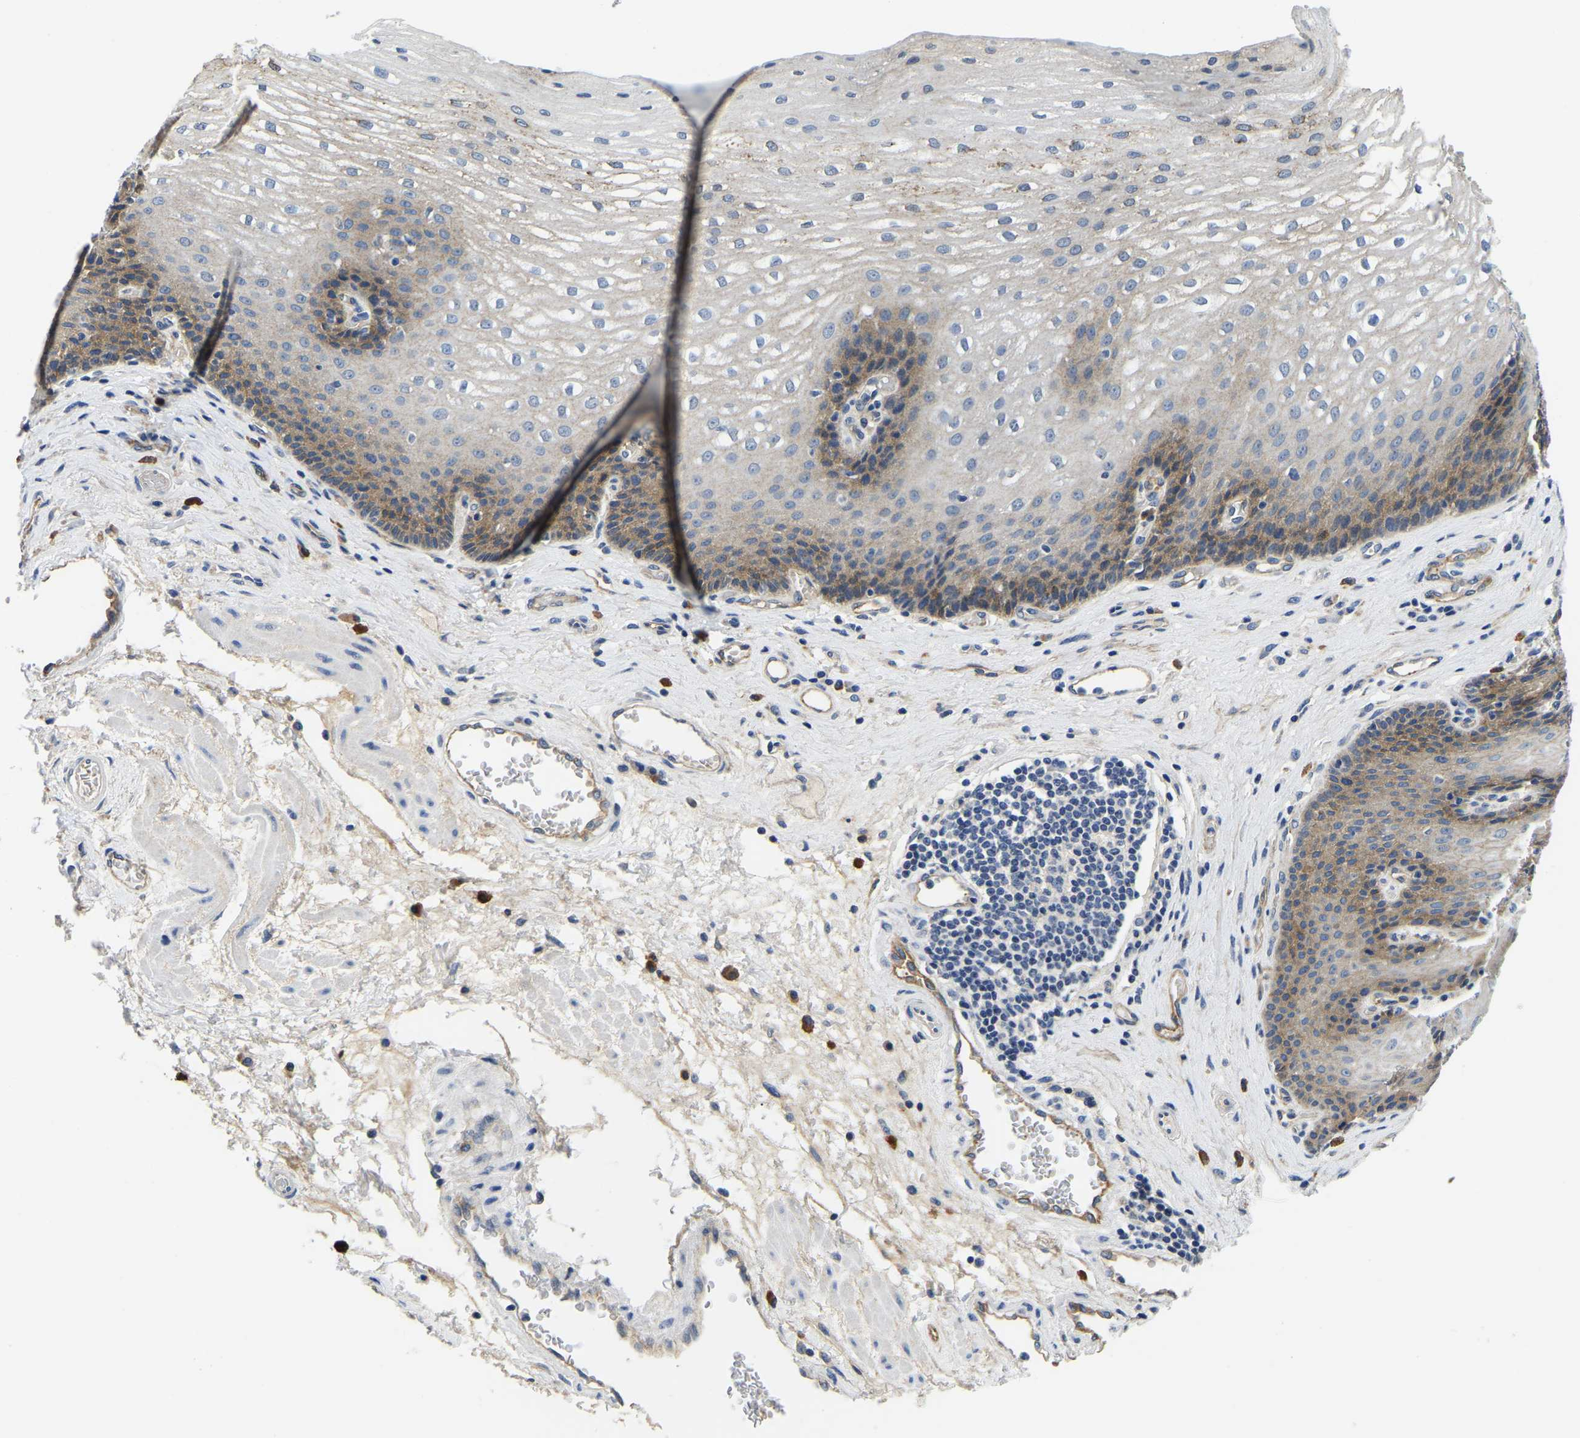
{"staining": {"intensity": "moderate", "quantity": "<25%", "location": "cytoplasmic/membranous"}, "tissue": "esophagus", "cell_type": "Squamous epithelial cells", "image_type": "normal", "snomed": [{"axis": "morphology", "description": "Normal tissue, NOS"}, {"axis": "topography", "description": "Esophagus"}], "caption": "A low amount of moderate cytoplasmic/membranous expression is appreciated in approximately <25% of squamous epithelial cells in normal esophagus.", "gene": "ITGA2", "patient": {"sex": "male", "age": 48}}